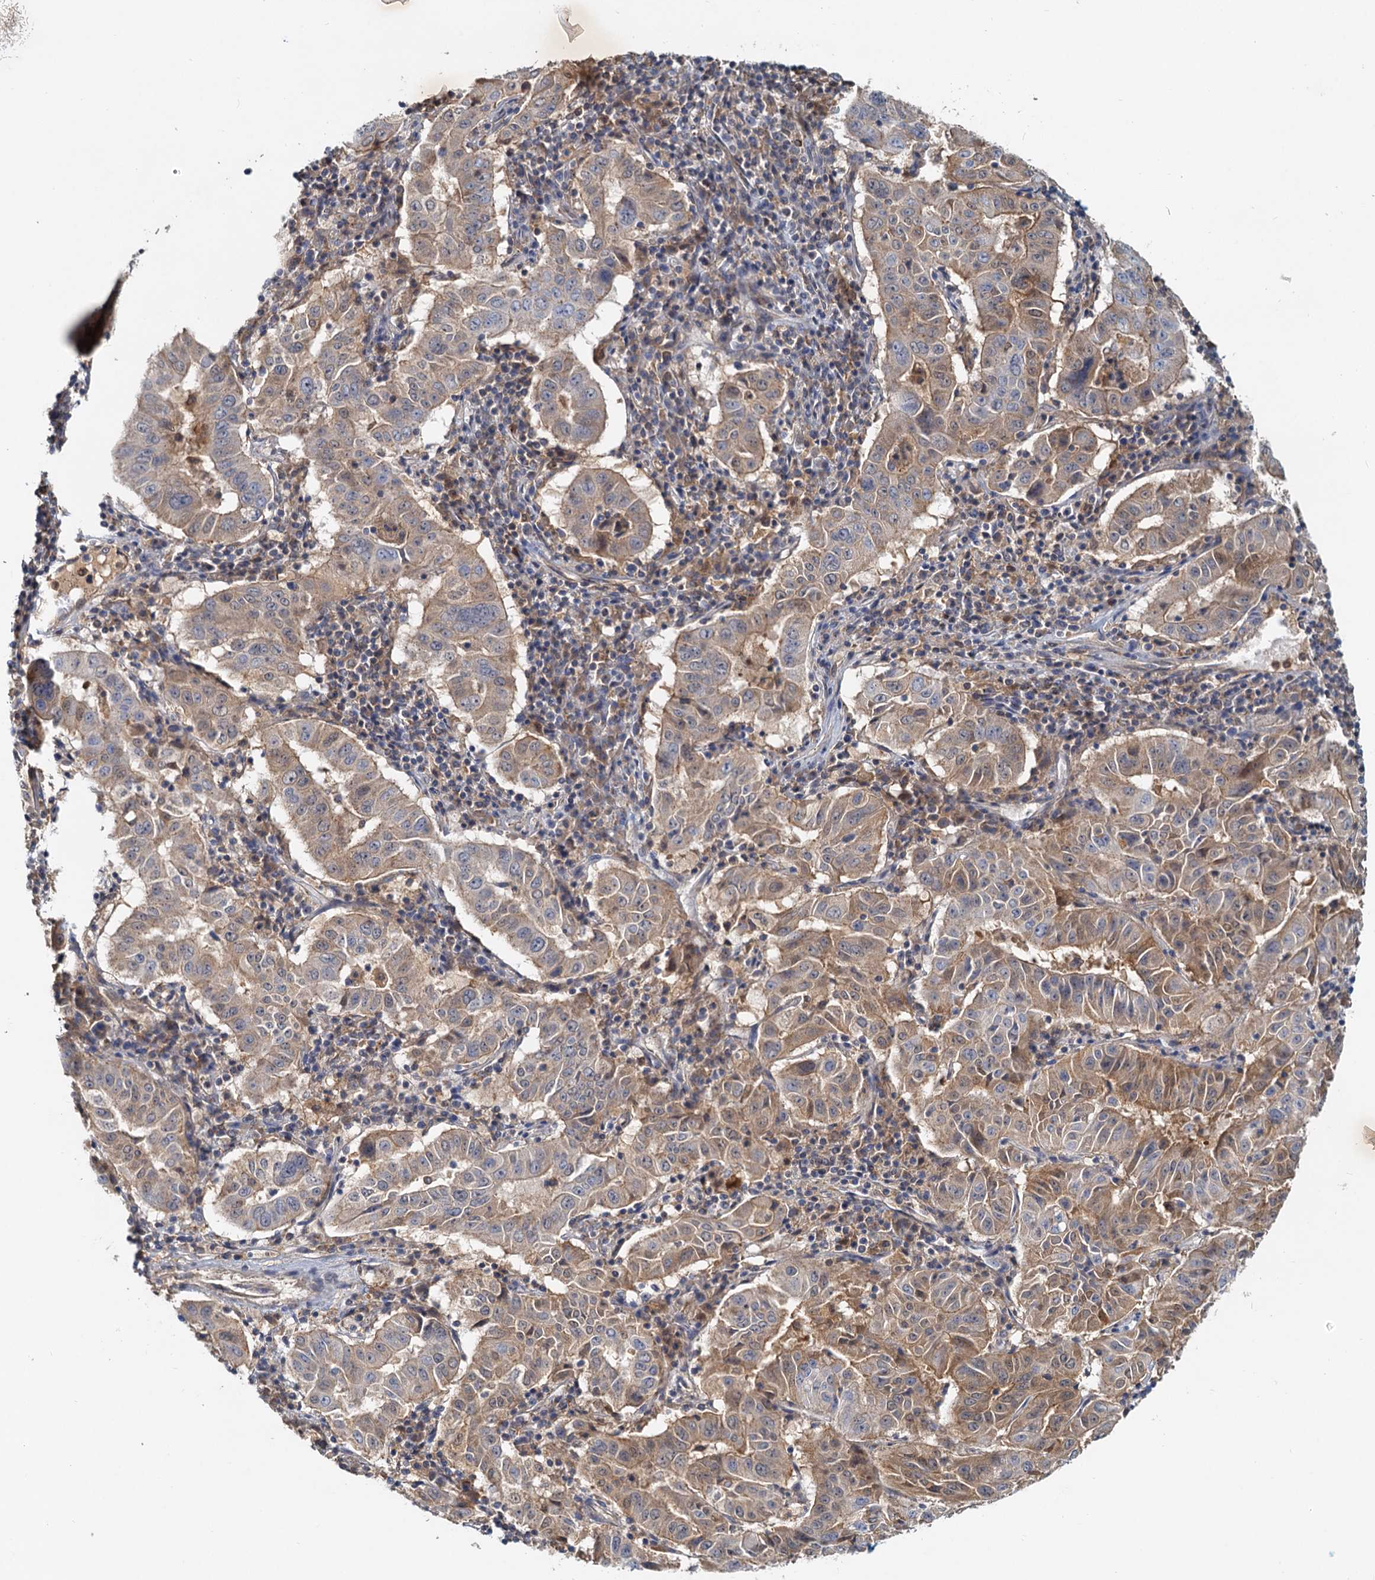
{"staining": {"intensity": "moderate", "quantity": "25%-75%", "location": "cytoplasmic/membranous"}, "tissue": "pancreatic cancer", "cell_type": "Tumor cells", "image_type": "cancer", "snomed": [{"axis": "morphology", "description": "Adenocarcinoma, NOS"}, {"axis": "topography", "description": "Pancreas"}], "caption": "A medium amount of moderate cytoplasmic/membranous positivity is seen in approximately 25%-75% of tumor cells in adenocarcinoma (pancreatic) tissue. (DAB (3,3'-diaminobenzidine) IHC with brightfield microscopy, high magnification).", "gene": "TOLLIP", "patient": {"sex": "male", "age": 63}}